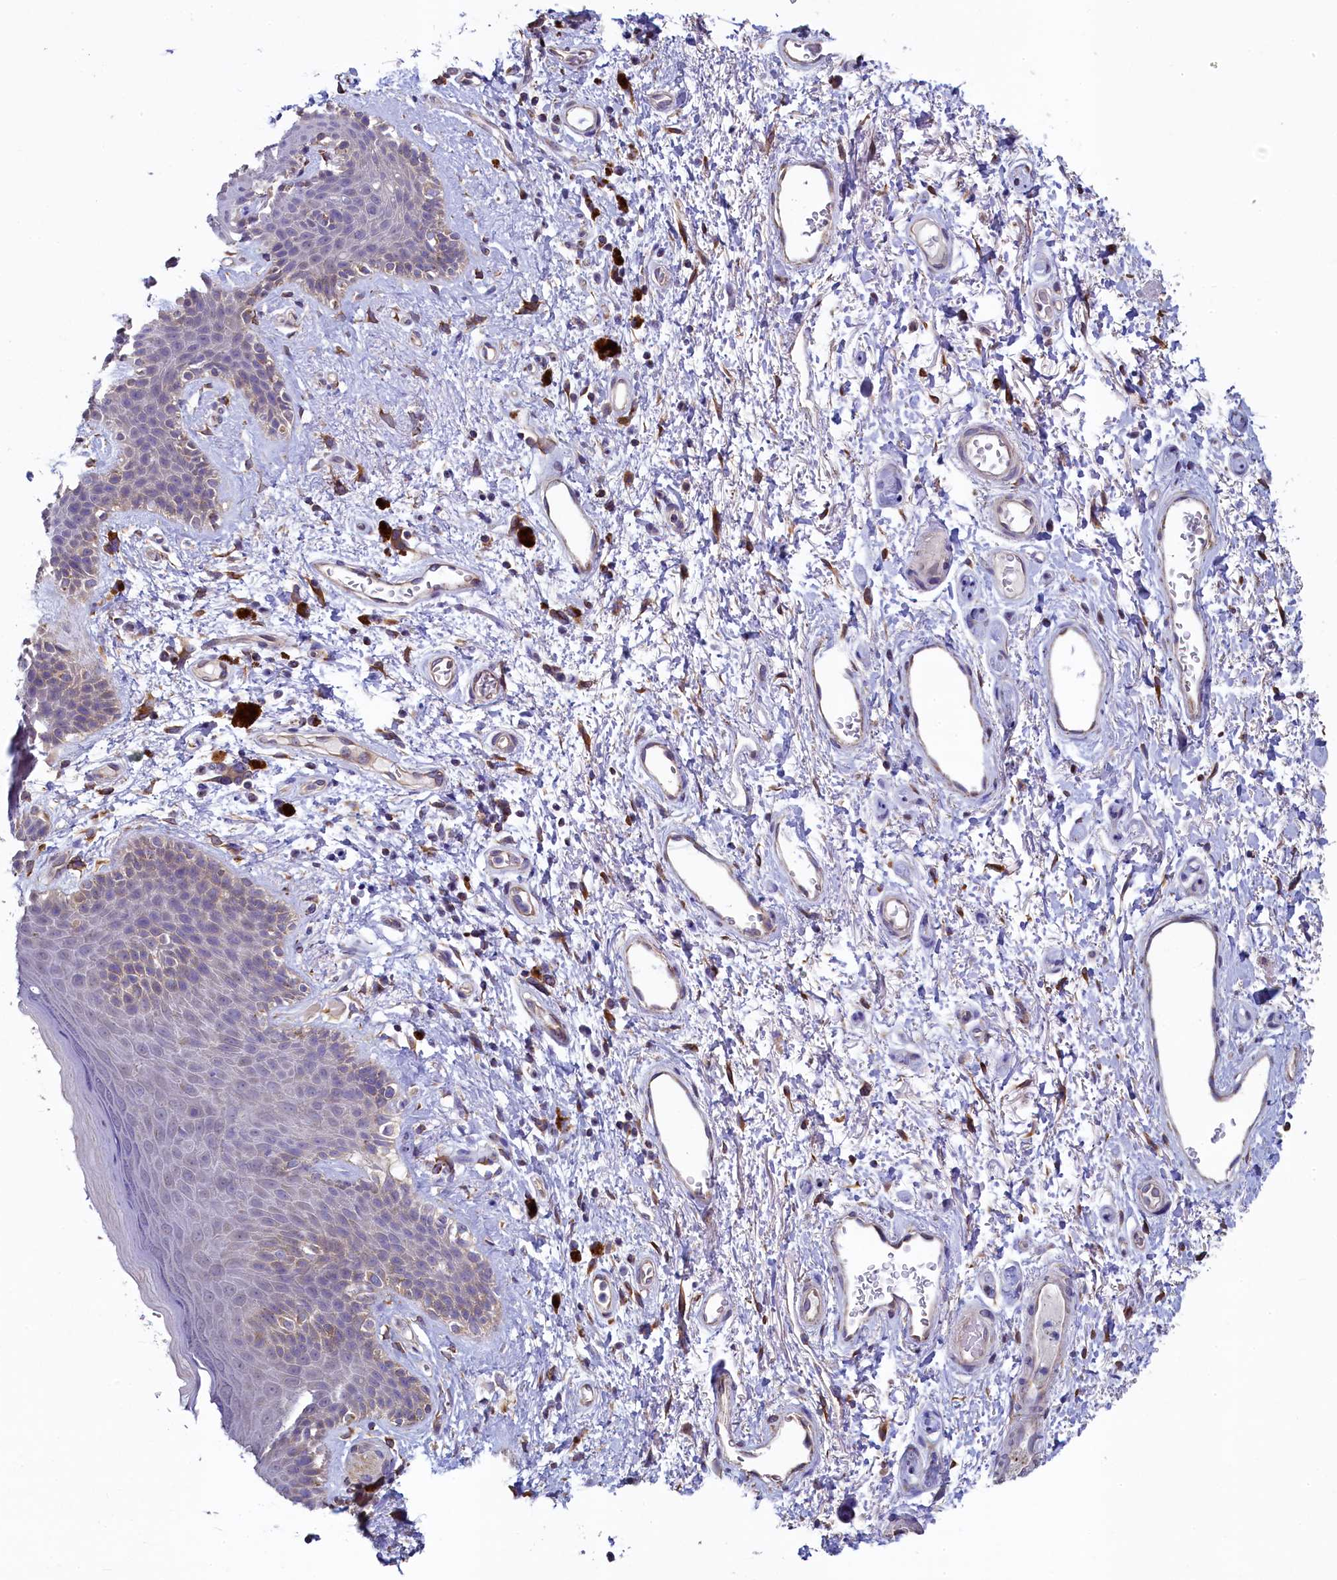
{"staining": {"intensity": "weak", "quantity": "<25%", "location": "cytoplasmic/membranous"}, "tissue": "skin", "cell_type": "Epidermal cells", "image_type": "normal", "snomed": [{"axis": "morphology", "description": "Normal tissue, NOS"}, {"axis": "topography", "description": "Anal"}], "caption": "Photomicrograph shows no protein positivity in epidermal cells of benign skin. The staining was performed using DAB to visualize the protein expression in brown, while the nuclei were stained in blue with hematoxylin (Magnification: 20x).", "gene": "SPATA2L", "patient": {"sex": "female", "age": 46}}